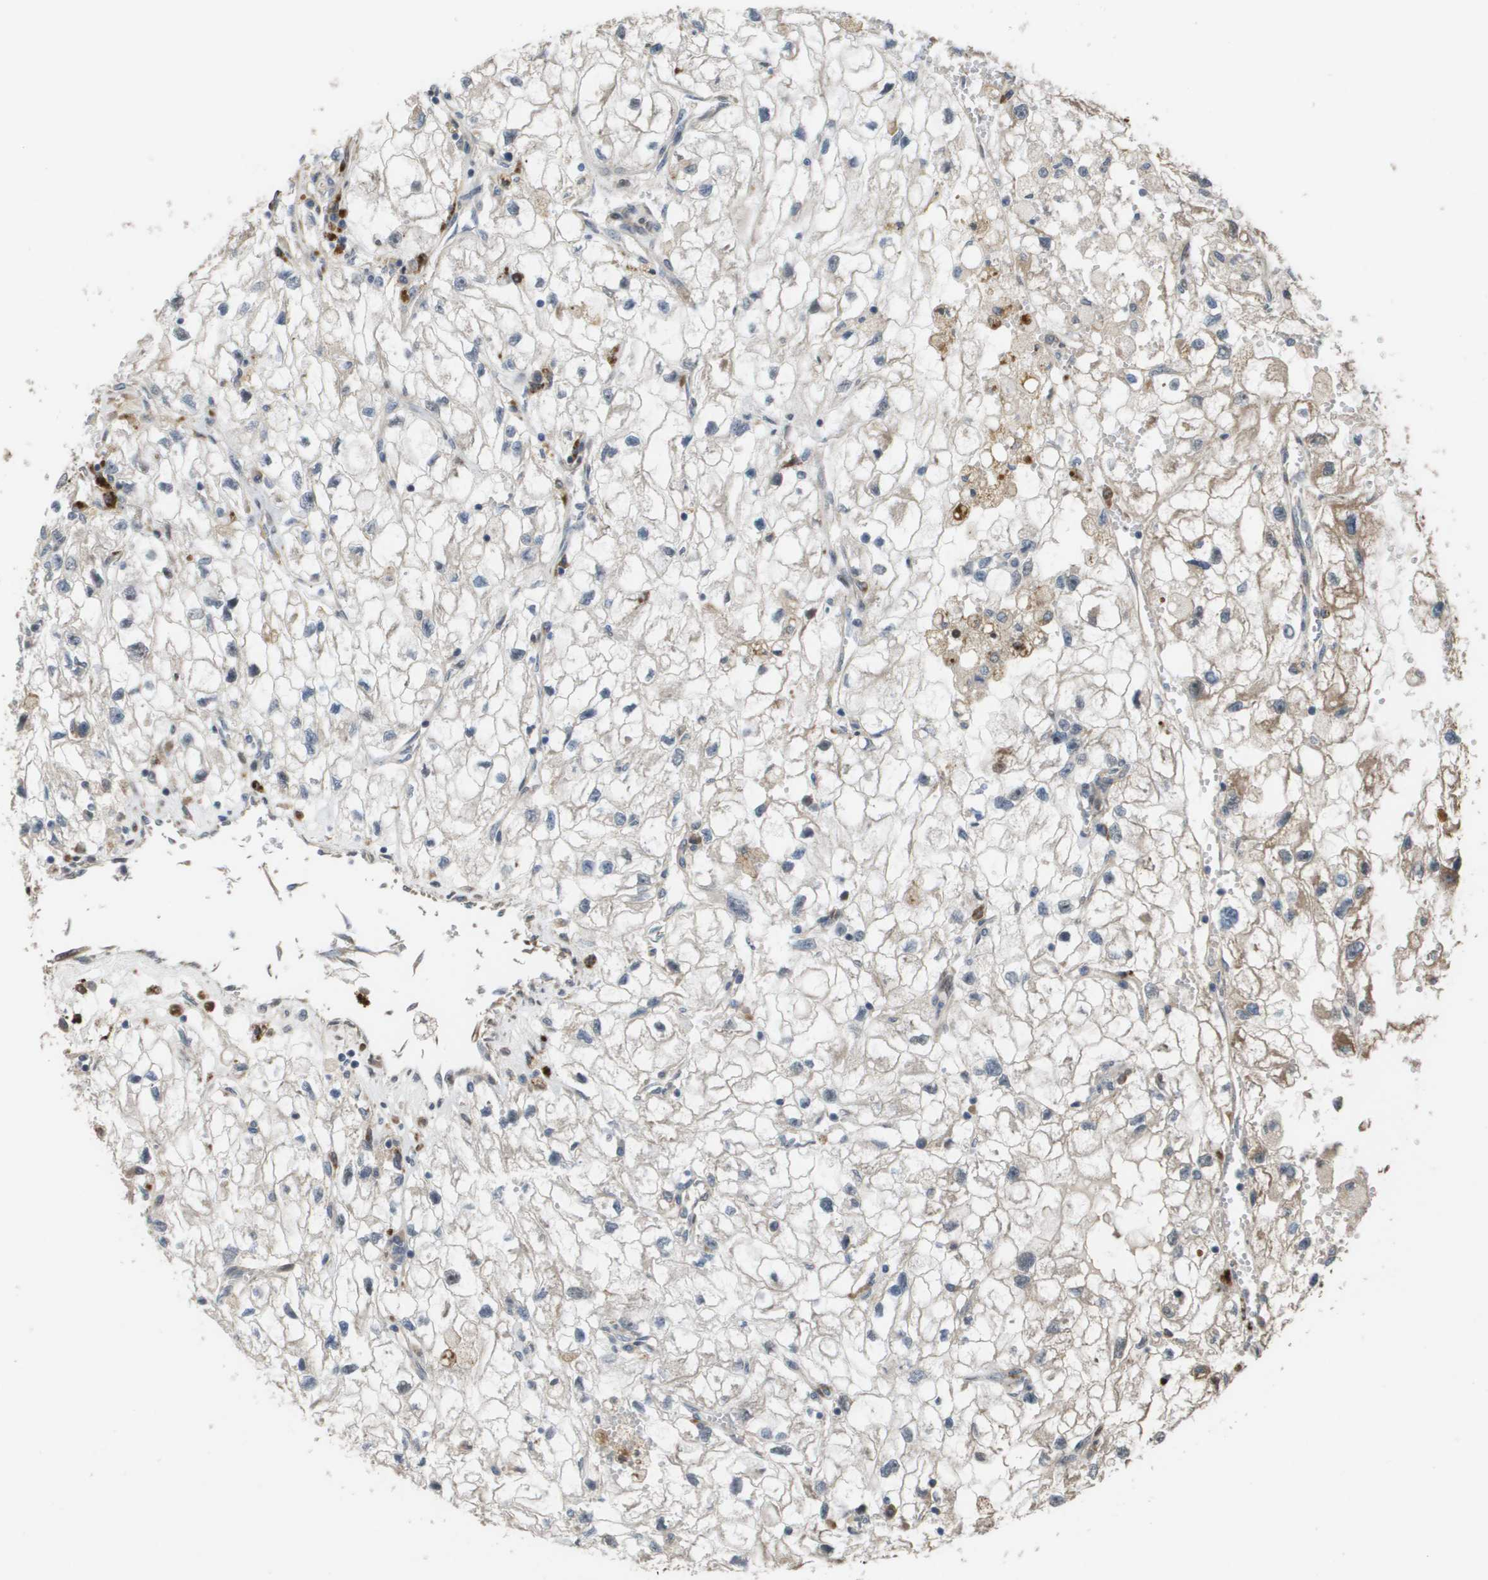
{"staining": {"intensity": "moderate", "quantity": "<25%", "location": "cytoplasmic/membranous"}, "tissue": "renal cancer", "cell_type": "Tumor cells", "image_type": "cancer", "snomed": [{"axis": "morphology", "description": "Adenocarcinoma, NOS"}, {"axis": "topography", "description": "Kidney"}], "caption": "Brown immunohistochemical staining in human renal cancer (adenocarcinoma) shows moderate cytoplasmic/membranous expression in about <25% of tumor cells. The staining was performed using DAB, with brown indicating positive protein expression. Nuclei are stained blue with hematoxylin.", "gene": "AXIN2", "patient": {"sex": "female", "age": 70}}